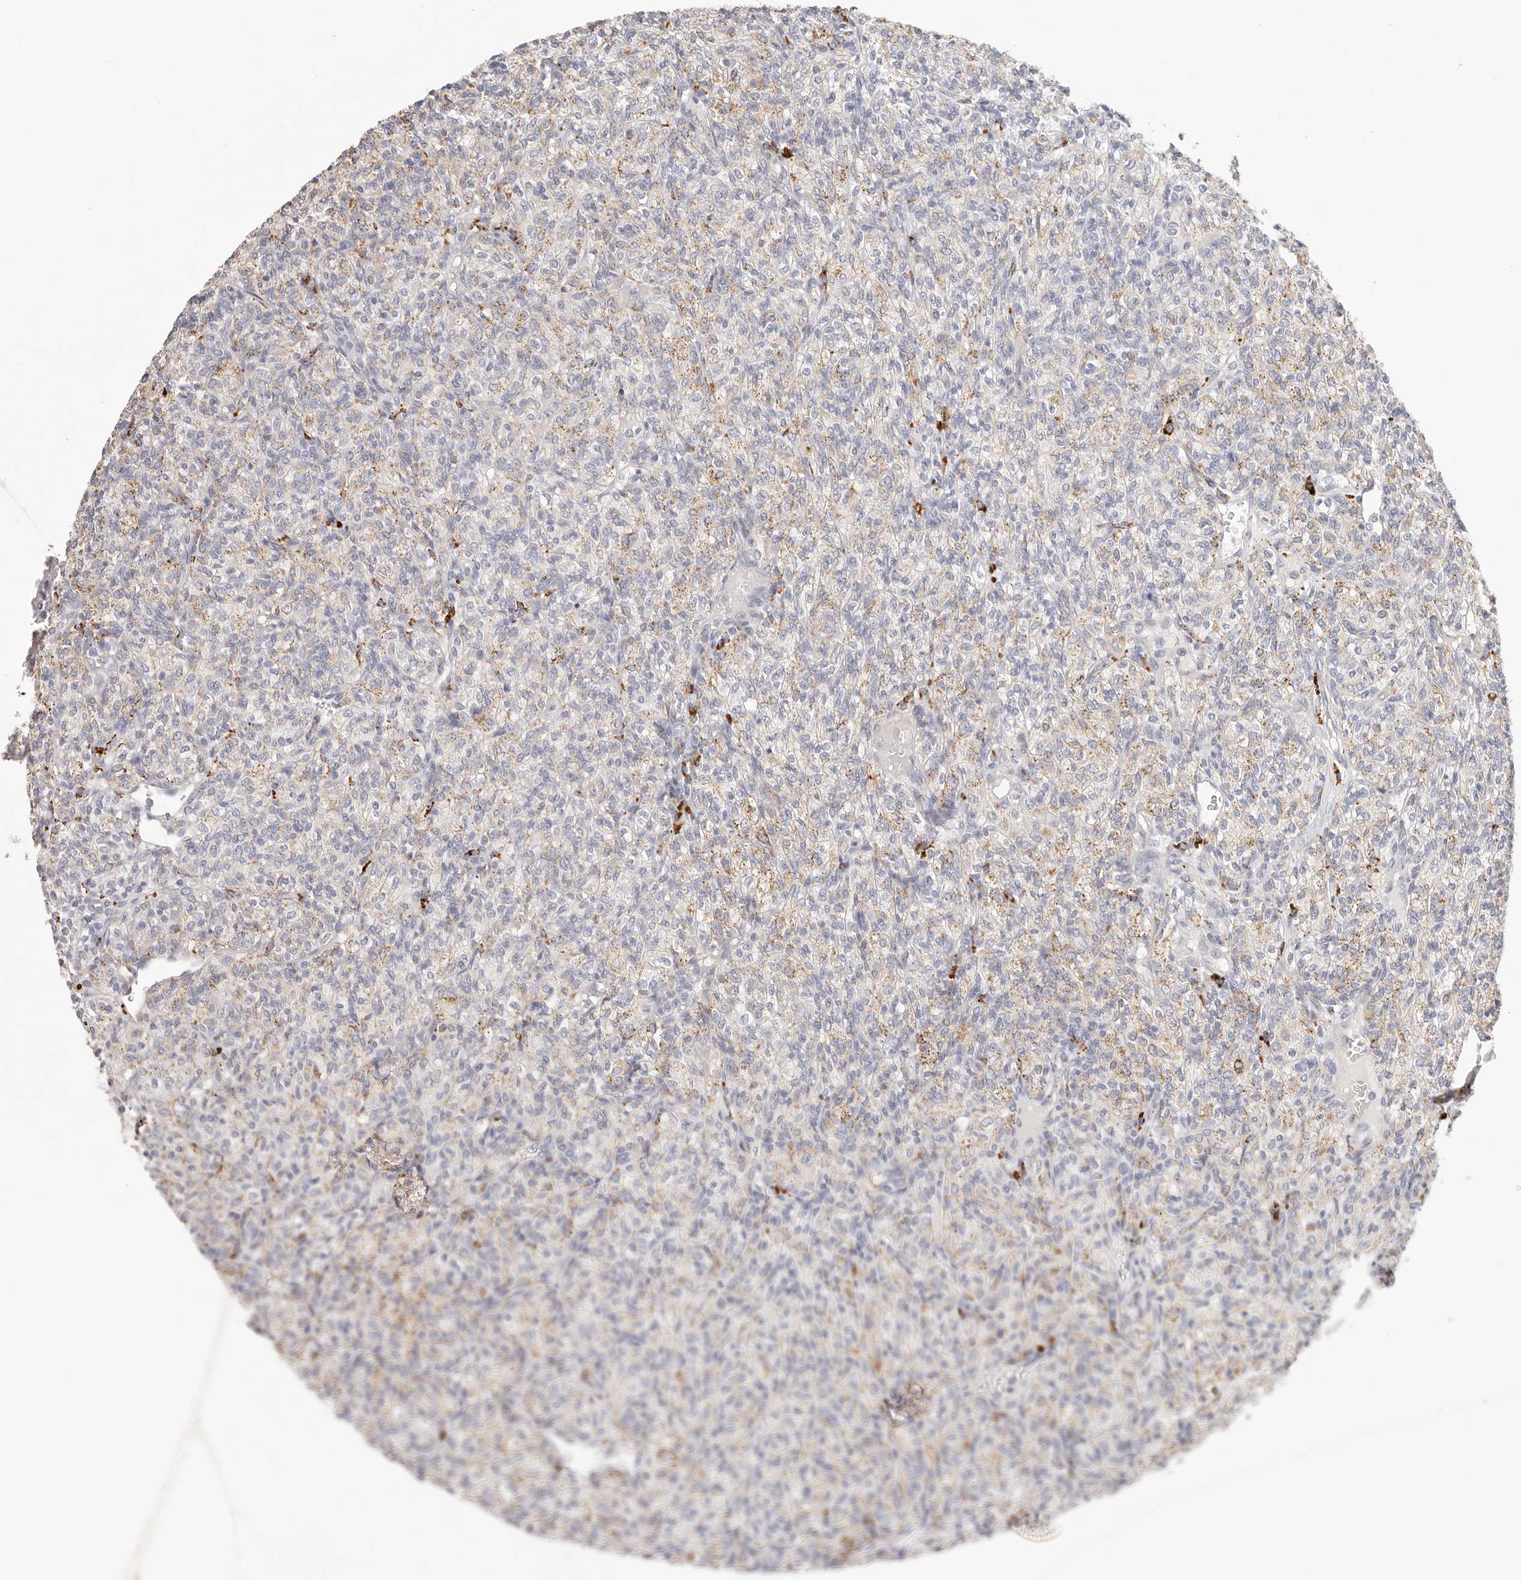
{"staining": {"intensity": "moderate", "quantity": "25%-75%", "location": "cytoplasmic/membranous"}, "tissue": "renal cancer", "cell_type": "Tumor cells", "image_type": "cancer", "snomed": [{"axis": "morphology", "description": "Adenocarcinoma, NOS"}, {"axis": "topography", "description": "Kidney"}], "caption": "Immunohistochemical staining of human renal cancer displays medium levels of moderate cytoplasmic/membranous staining in about 25%-75% of tumor cells.", "gene": "STKLD1", "patient": {"sex": "male", "age": 77}}